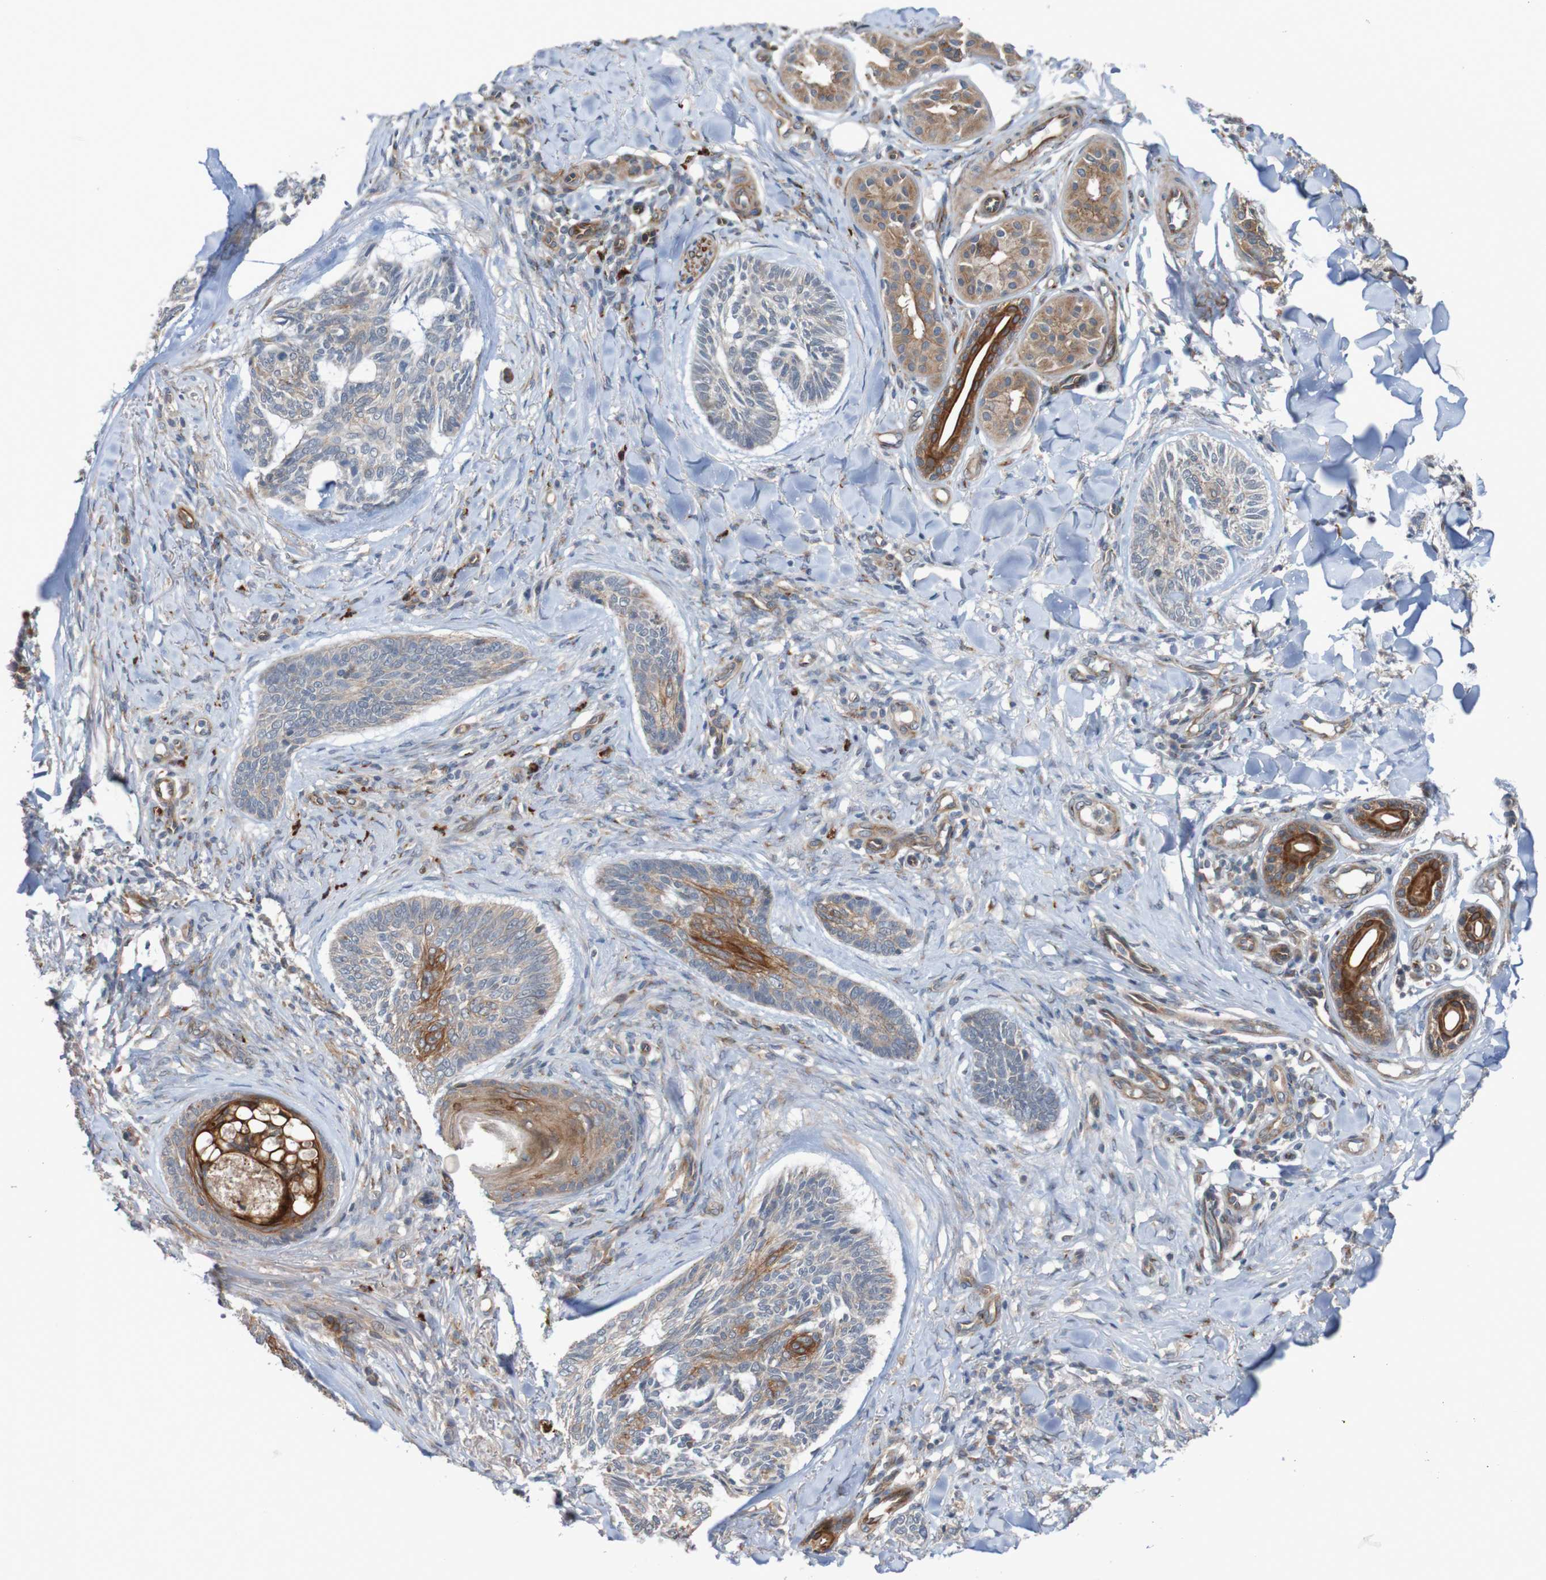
{"staining": {"intensity": "moderate", "quantity": "<25%", "location": "cytoplasmic/membranous"}, "tissue": "skin cancer", "cell_type": "Tumor cells", "image_type": "cancer", "snomed": [{"axis": "morphology", "description": "Basal cell carcinoma"}, {"axis": "topography", "description": "Skin"}], "caption": "A histopathology image showing moderate cytoplasmic/membranous positivity in about <25% of tumor cells in skin cancer, as visualized by brown immunohistochemical staining.", "gene": "ST8SIA6", "patient": {"sex": "male", "age": 43}}